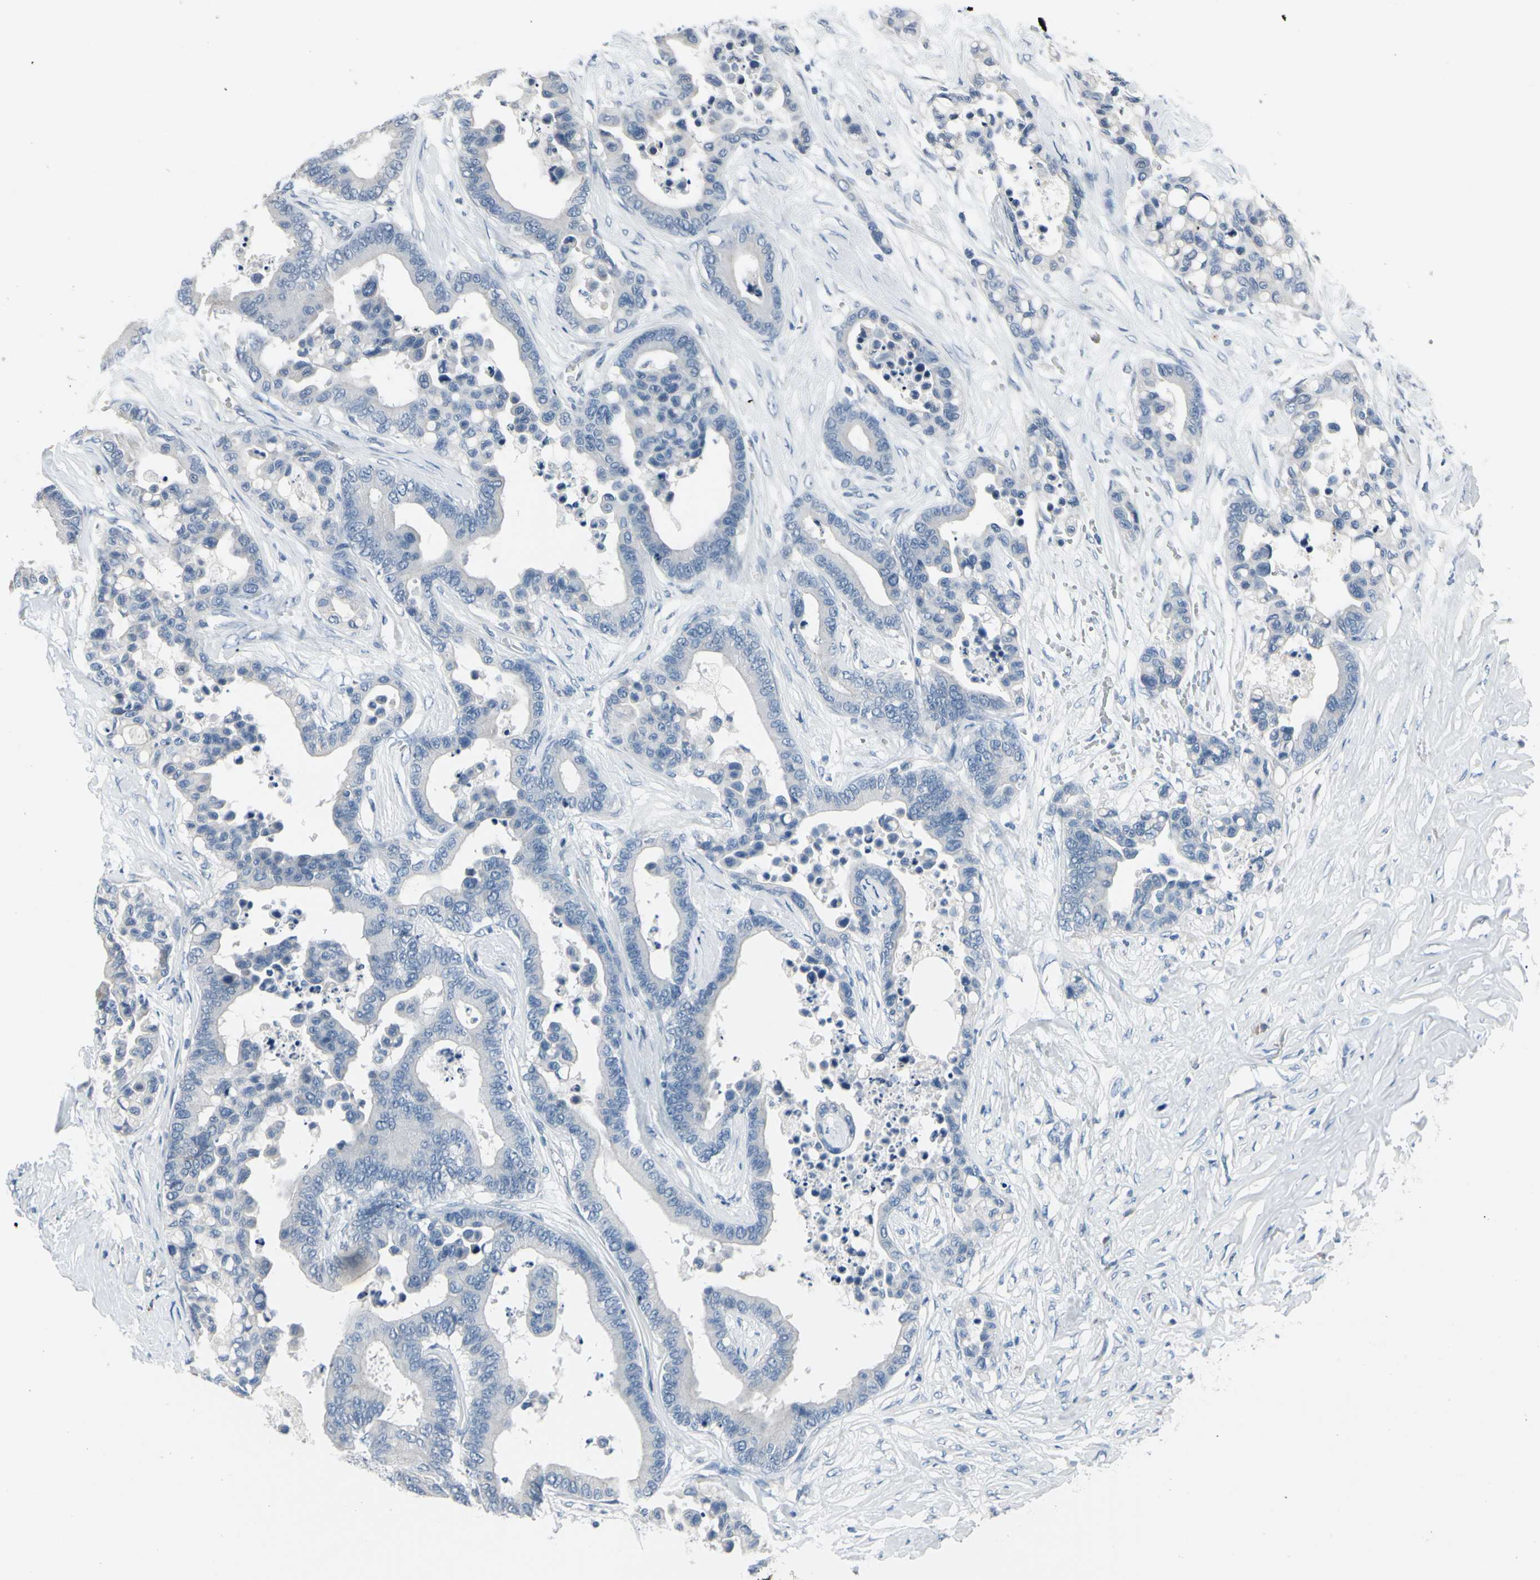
{"staining": {"intensity": "negative", "quantity": "none", "location": "none"}, "tissue": "colorectal cancer", "cell_type": "Tumor cells", "image_type": "cancer", "snomed": [{"axis": "morphology", "description": "Normal tissue, NOS"}, {"axis": "morphology", "description": "Adenocarcinoma, NOS"}, {"axis": "topography", "description": "Colon"}], "caption": "IHC micrograph of neoplastic tissue: human adenocarcinoma (colorectal) stained with DAB demonstrates no significant protein expression in tumor cells.", "gene": "PGR", "patient": {"sex": "male", "age": 82}}